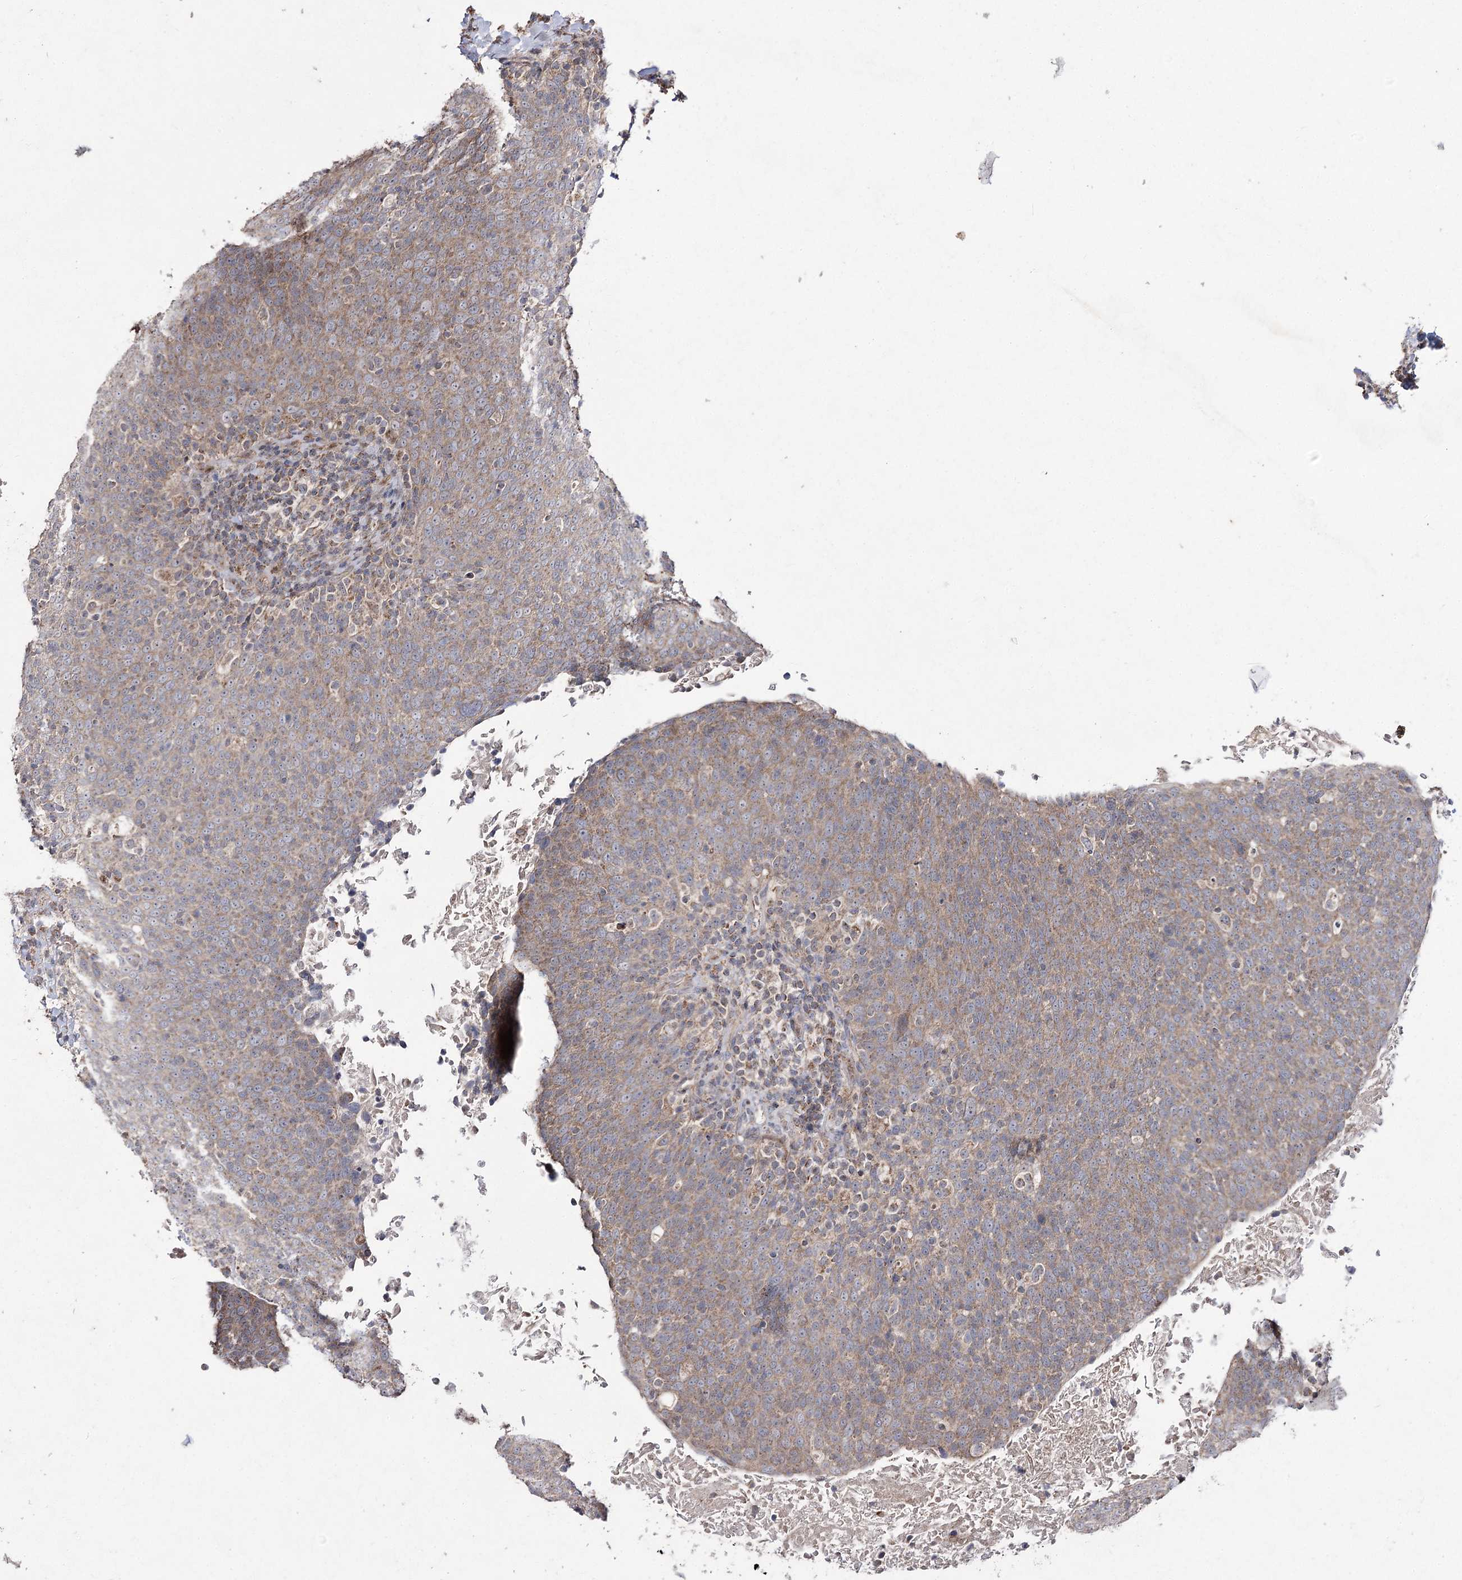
{"staining": {"intensity": "weak", "quantity": ">75%", "location": "cytoplasmic/membranous"}, "tissue": "head and neck cancer", "cell_type": "Tumor cells", "image_type": "cancer", "snomed": [{"axis": "morphology", "description": "Squamous cell carcinoma, NOS"}, {"axis": "morphology", "description": "Squamous cell carcinoma, metastatic, NOS"}, {"axis": "topography", "description": "Lymph node"}, {"axis": "topography", "description": "Head-Neck"}], "caption": "Immunohistochemical staining of metastatic squamous cell carcinoma (head and neck) shows weak cytoplasmic/membranous protein expression in approximately >75% of tumor cells. The staining is performed using DAB (3,3'-diaminobenzidine) brown chromogen to label protein expression. The nuclei are counter-stained blue using hematoxylin.", "gene": "FANCL", "patient": {"sex": "male", "age": 62}}